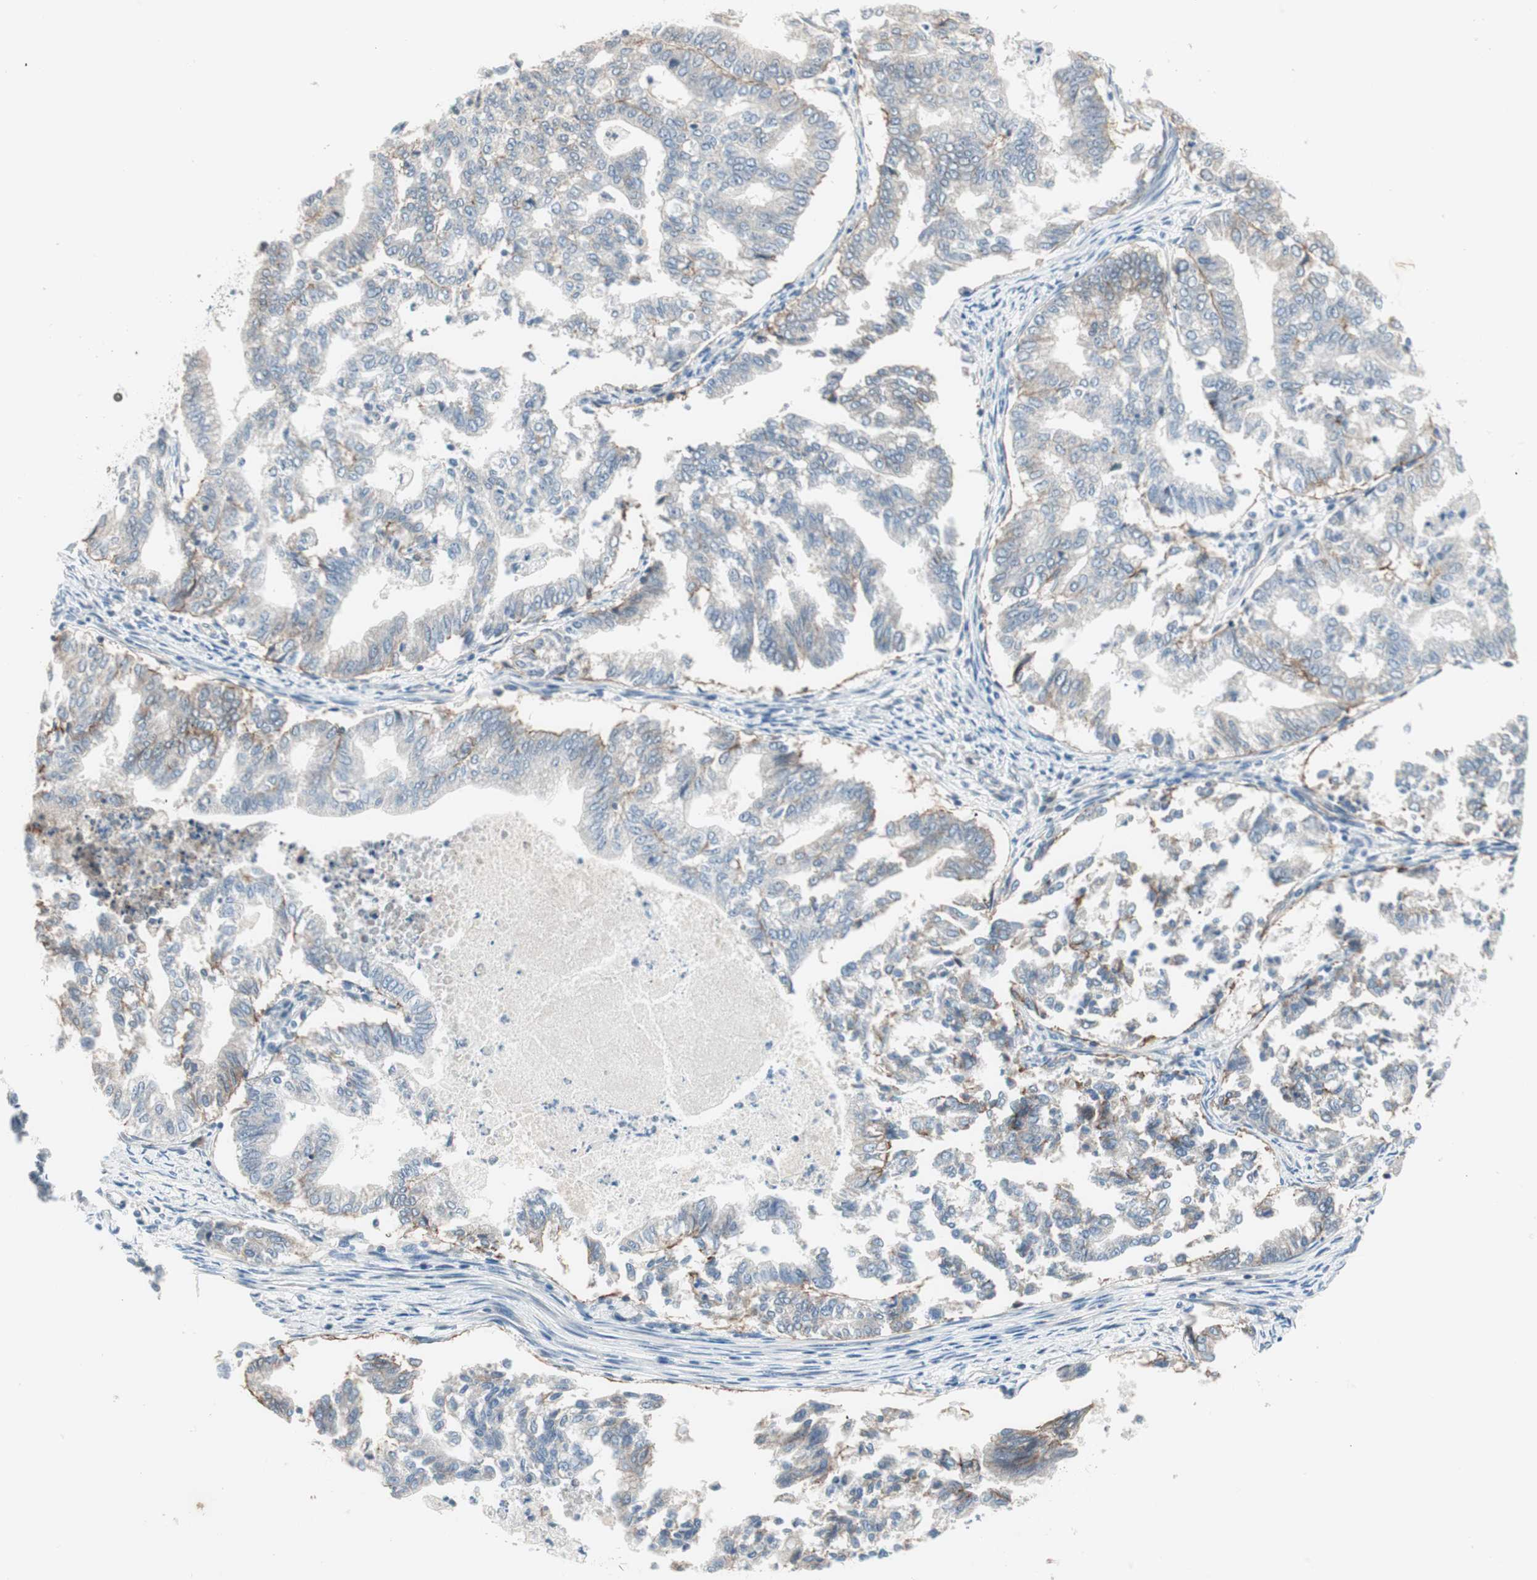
{"staining": {"intensity": "weak", "quantity": "25%-75%", "location": "none"}, "tissue": "endometrial cancer", "cell_type": "Tumor cells", "image_type": "cancer", "snomed": [{"axis": "morphology", "description": "Adenocarcinoma, NOS"}, {"axis": "topography", "description": "Endometrium"}], "caption": "Adenocarcinoma (endometrial) stained with a protein marker exhibits weak staining in tumor cells.", "gene": "ITGB4", "patient": {"sex": "female", "age": 79}}